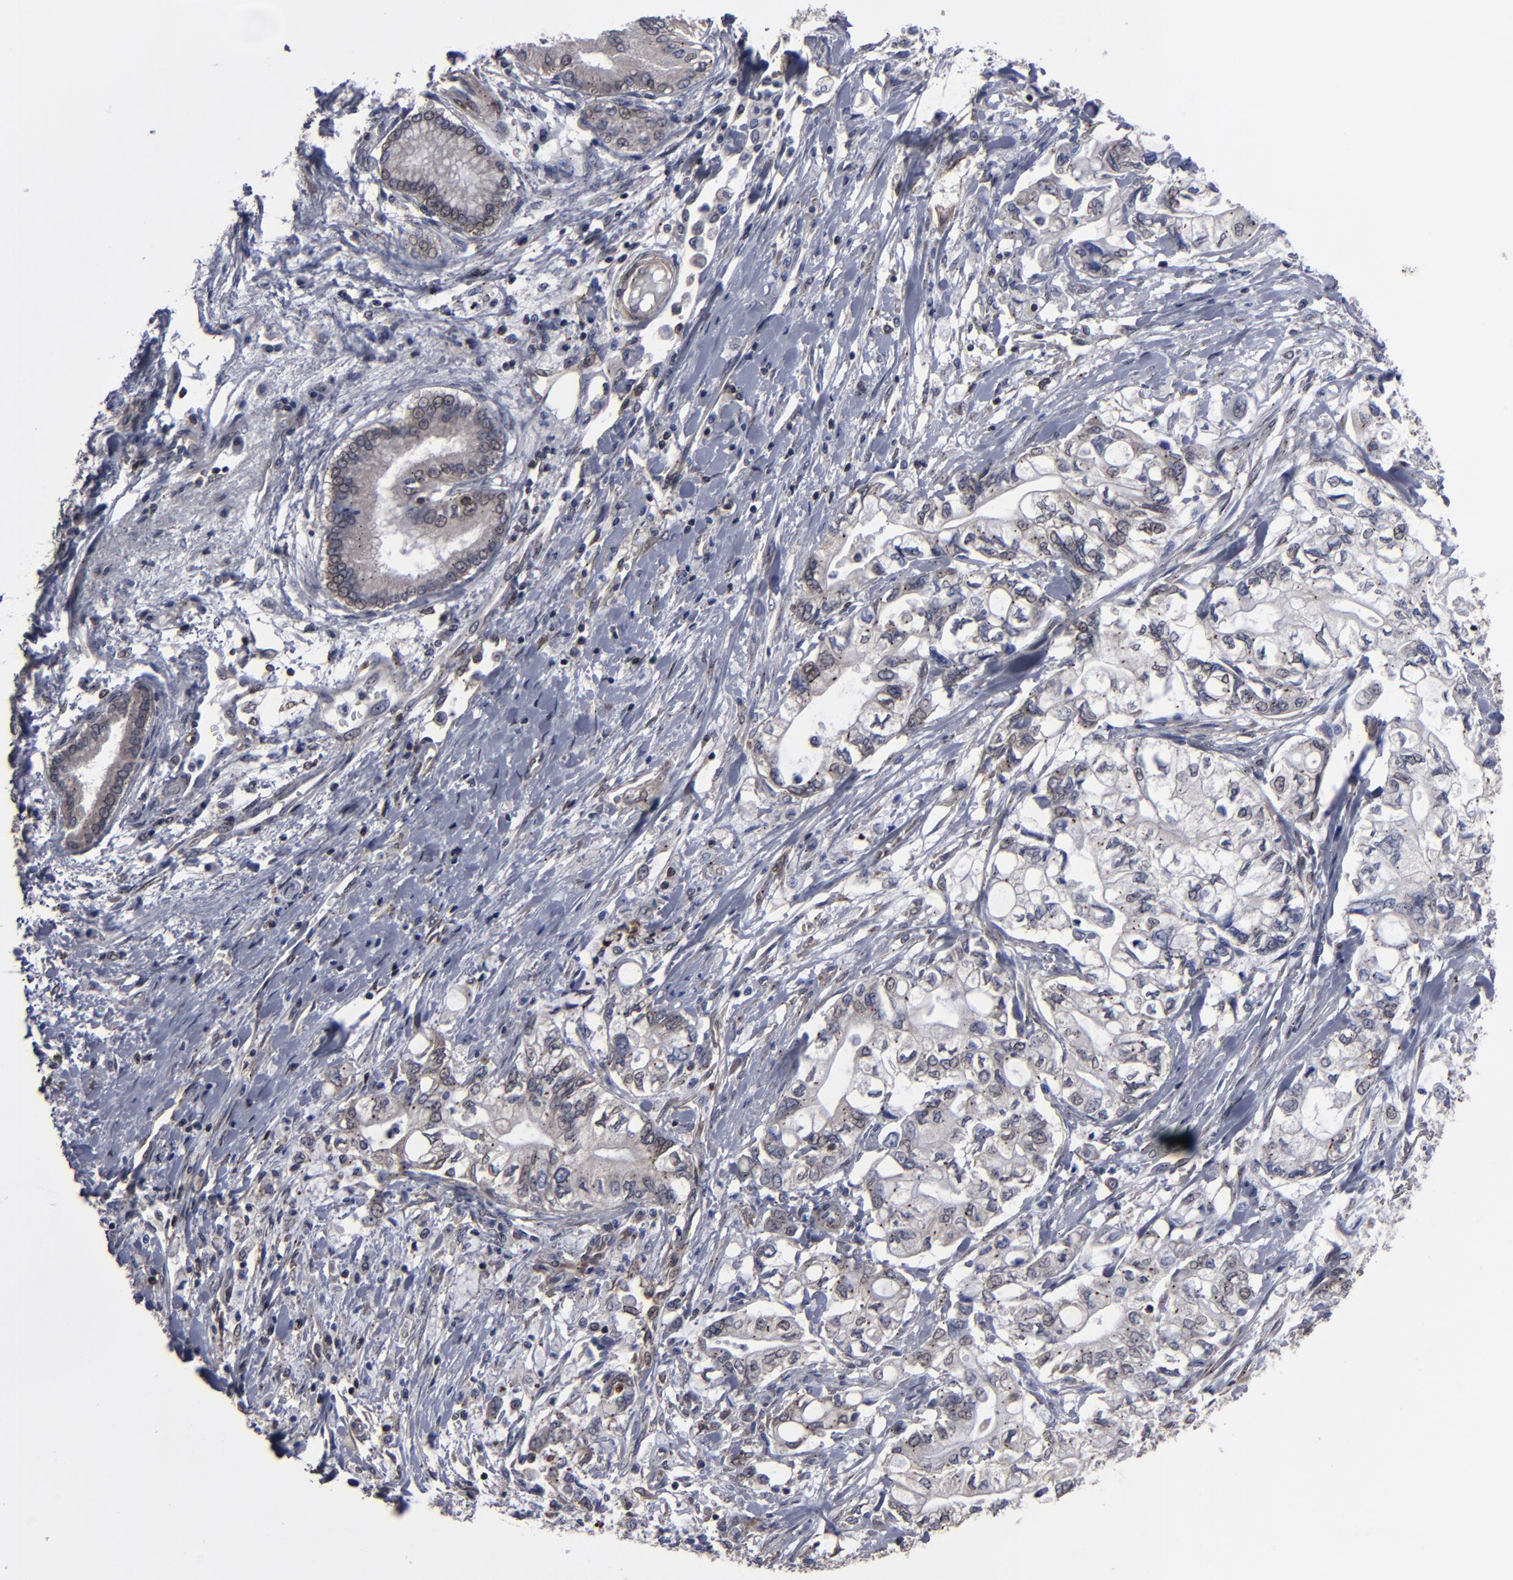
{"staining": {"intensity": "weak", "quantity": "25%-75%", "location": "cytoplasmic/membranous,nuclear"}, "tissue": "pancreatic cancer", "cell_type": "Tumor cells", "image_type": "cancer", "snomed": [{"axis": "morphology", "description": "Adenocarcinoma, NOS"}, {"axis": "topography", "description": "Pancreas"}], "caption": "Immunohistochemistry image of pancreatic adenocarcinoma stained for a protein (brown), which shows low levels of weak cytoplasmic/membranous and nuclear positivity in about 25%-75% of tumor cells.", "gene": "KIAA2026", "patient": {"sex": "male", "age": 79}}